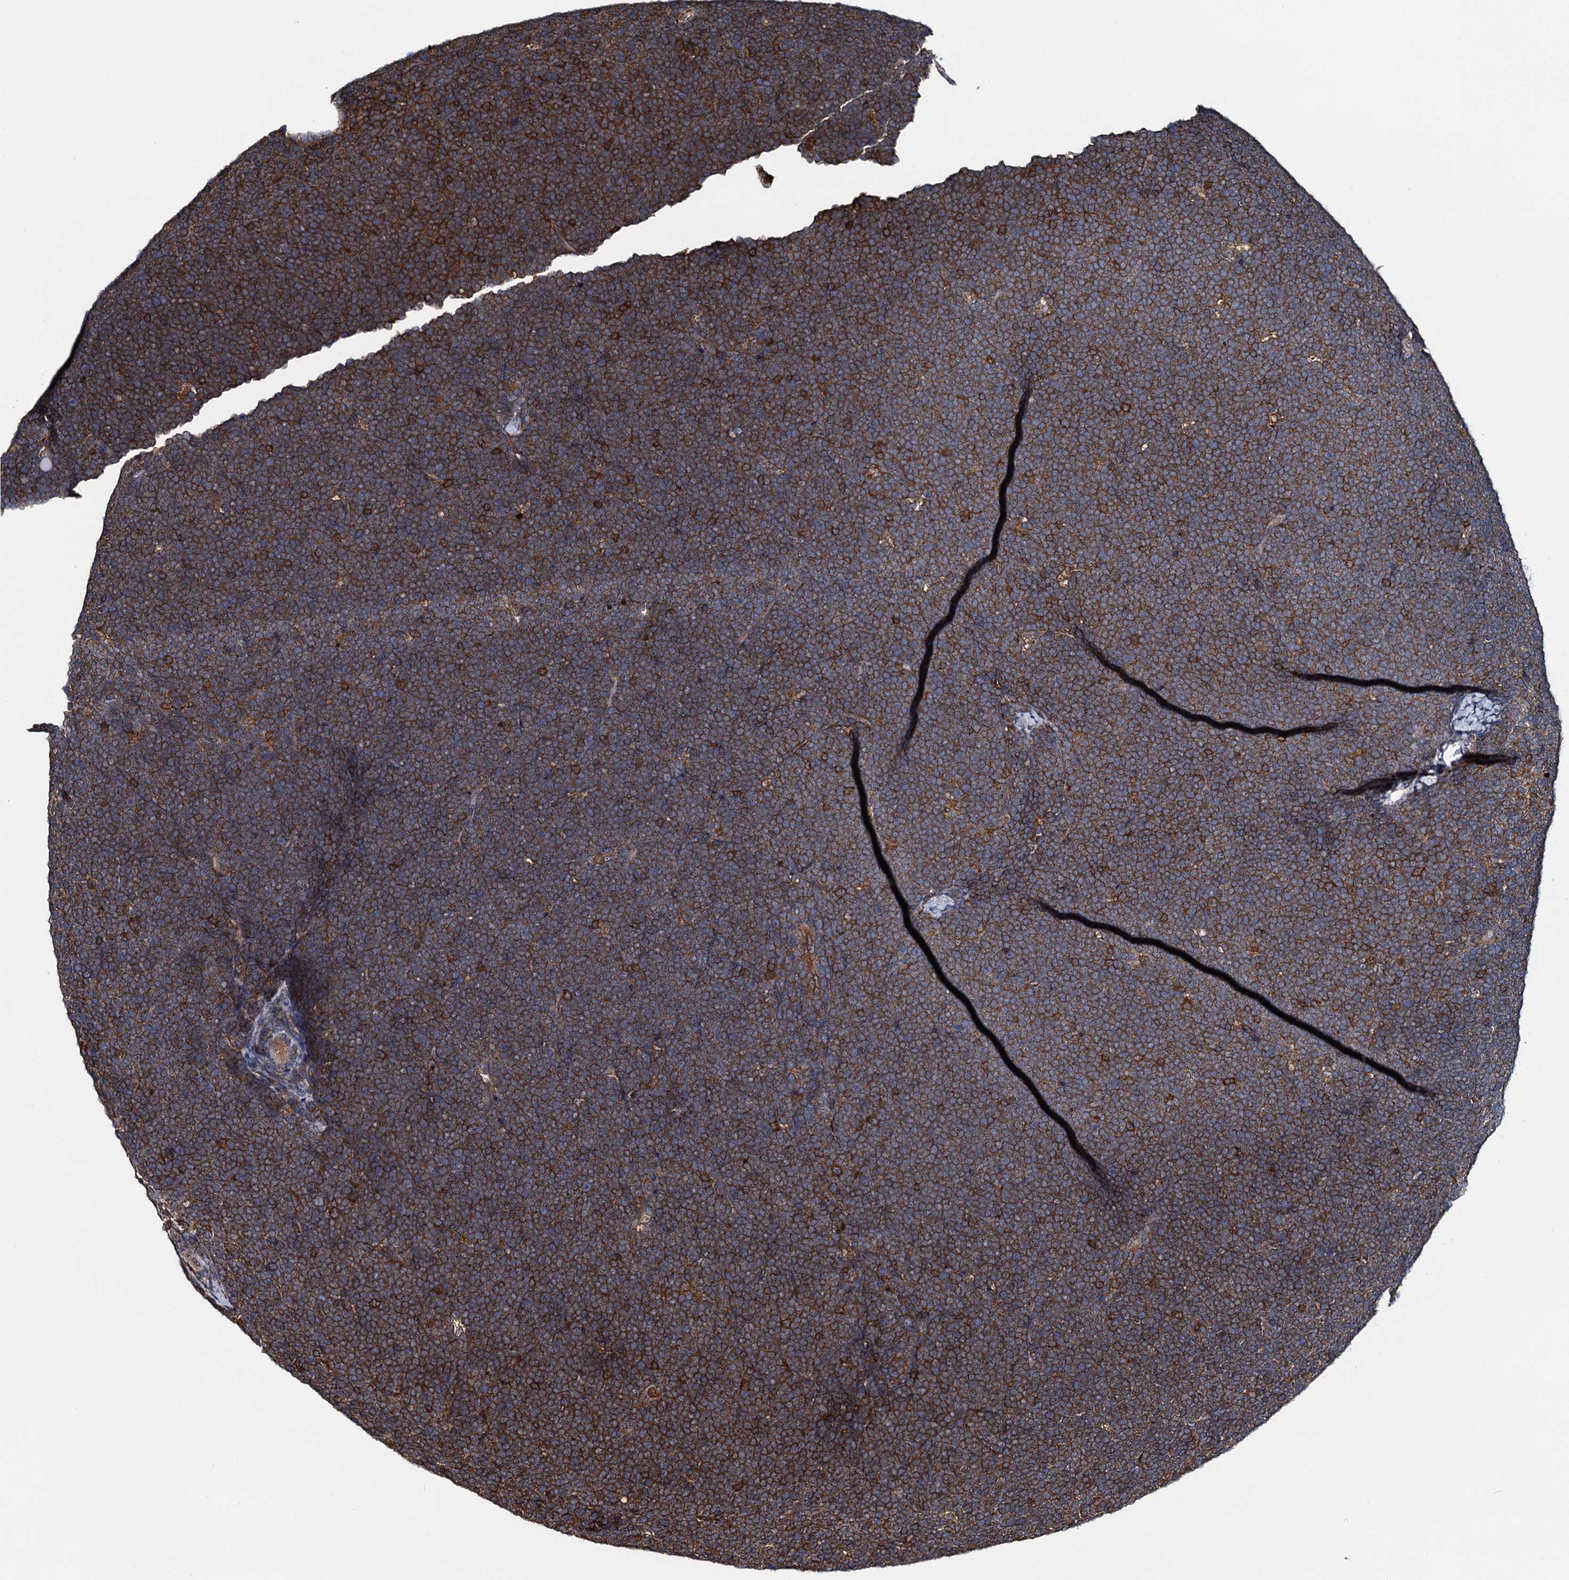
{"staining": {"intensity": "moderate", "quantity": ">75%", "location": "cytoplasmic/membranous"}, "tissue": "lymphoma", "cell_type": "Tumor cells", "image_type": "cancer", "snomed": [{"axis": "morphology", "description": "Malignant lymphoma, non-Hodgkin's type, High grade"}, {"axis": "topography", "description": "Lymph node"}], "caption": "Immunohistochemical staining of human malignant lymphoma, non-Hodgkin's type (high-grade) reveals medium levels of moderate cytoplasmic/membranous protein expression in approximately >75% of tumor cells. The staining was performed using DAB, with brown indicating positive protein expression. Nuclei are stained blue with hematoxylin.", "gene": "USP6NL", "patient": {"sex": "male", "age": 13}}